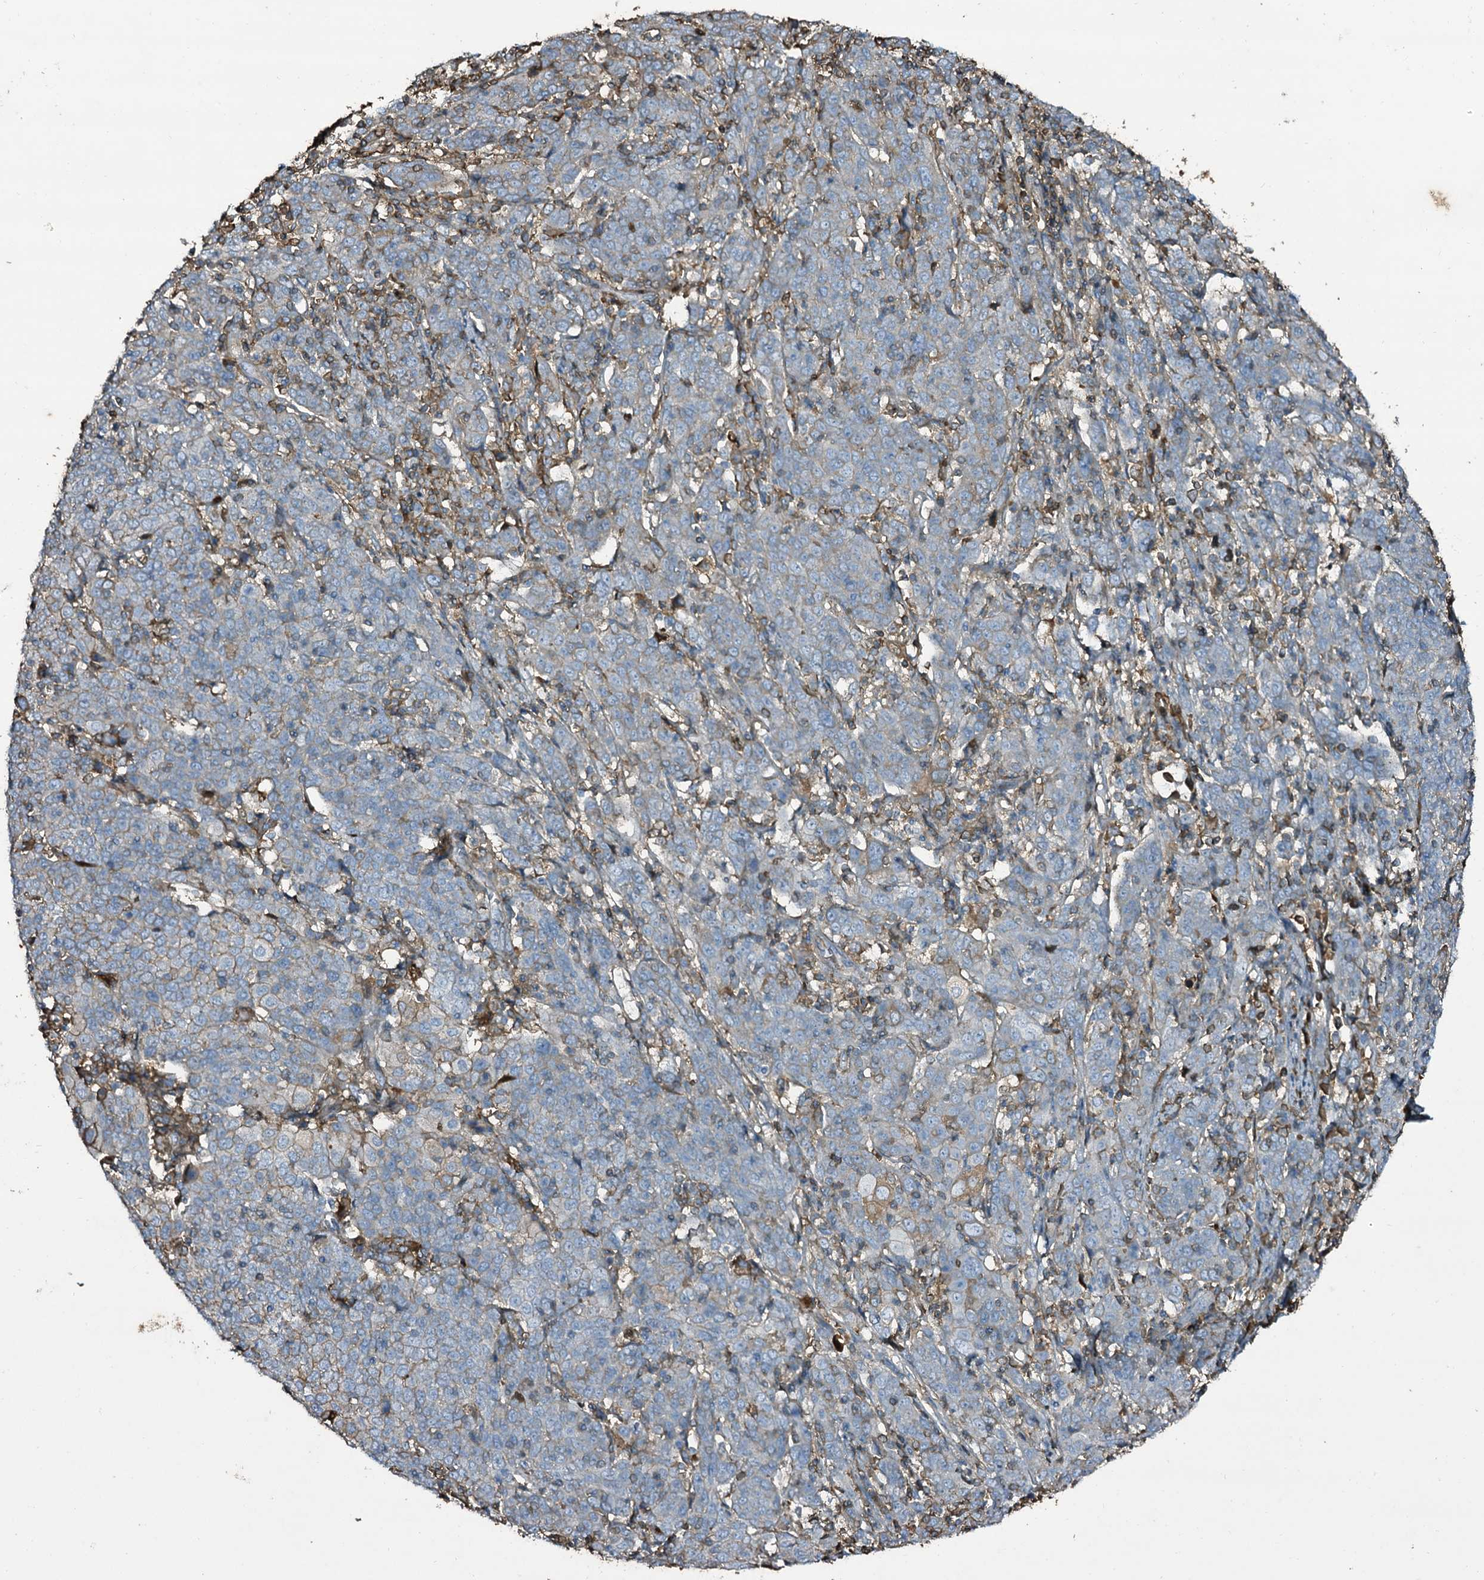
{"staining": {"intensity": "weak", "quantity": "<25%", "location": "cytoplasmic/membranous"}, "tissue": "cervical cancer", "cell_type": "Tumor cells", "image_type": "cancer", "snomed": [{"axis": "morphology", "description": "Squamous cell carcinoma, NOS"}, {"axis": "topography", "description": "Cervix"}], "caption": "A photomicrograph of human cervical cancer is negative for staining in tumor cells.", "gene": "EDN1", "patient": {"sex": "female", "age": 67}}